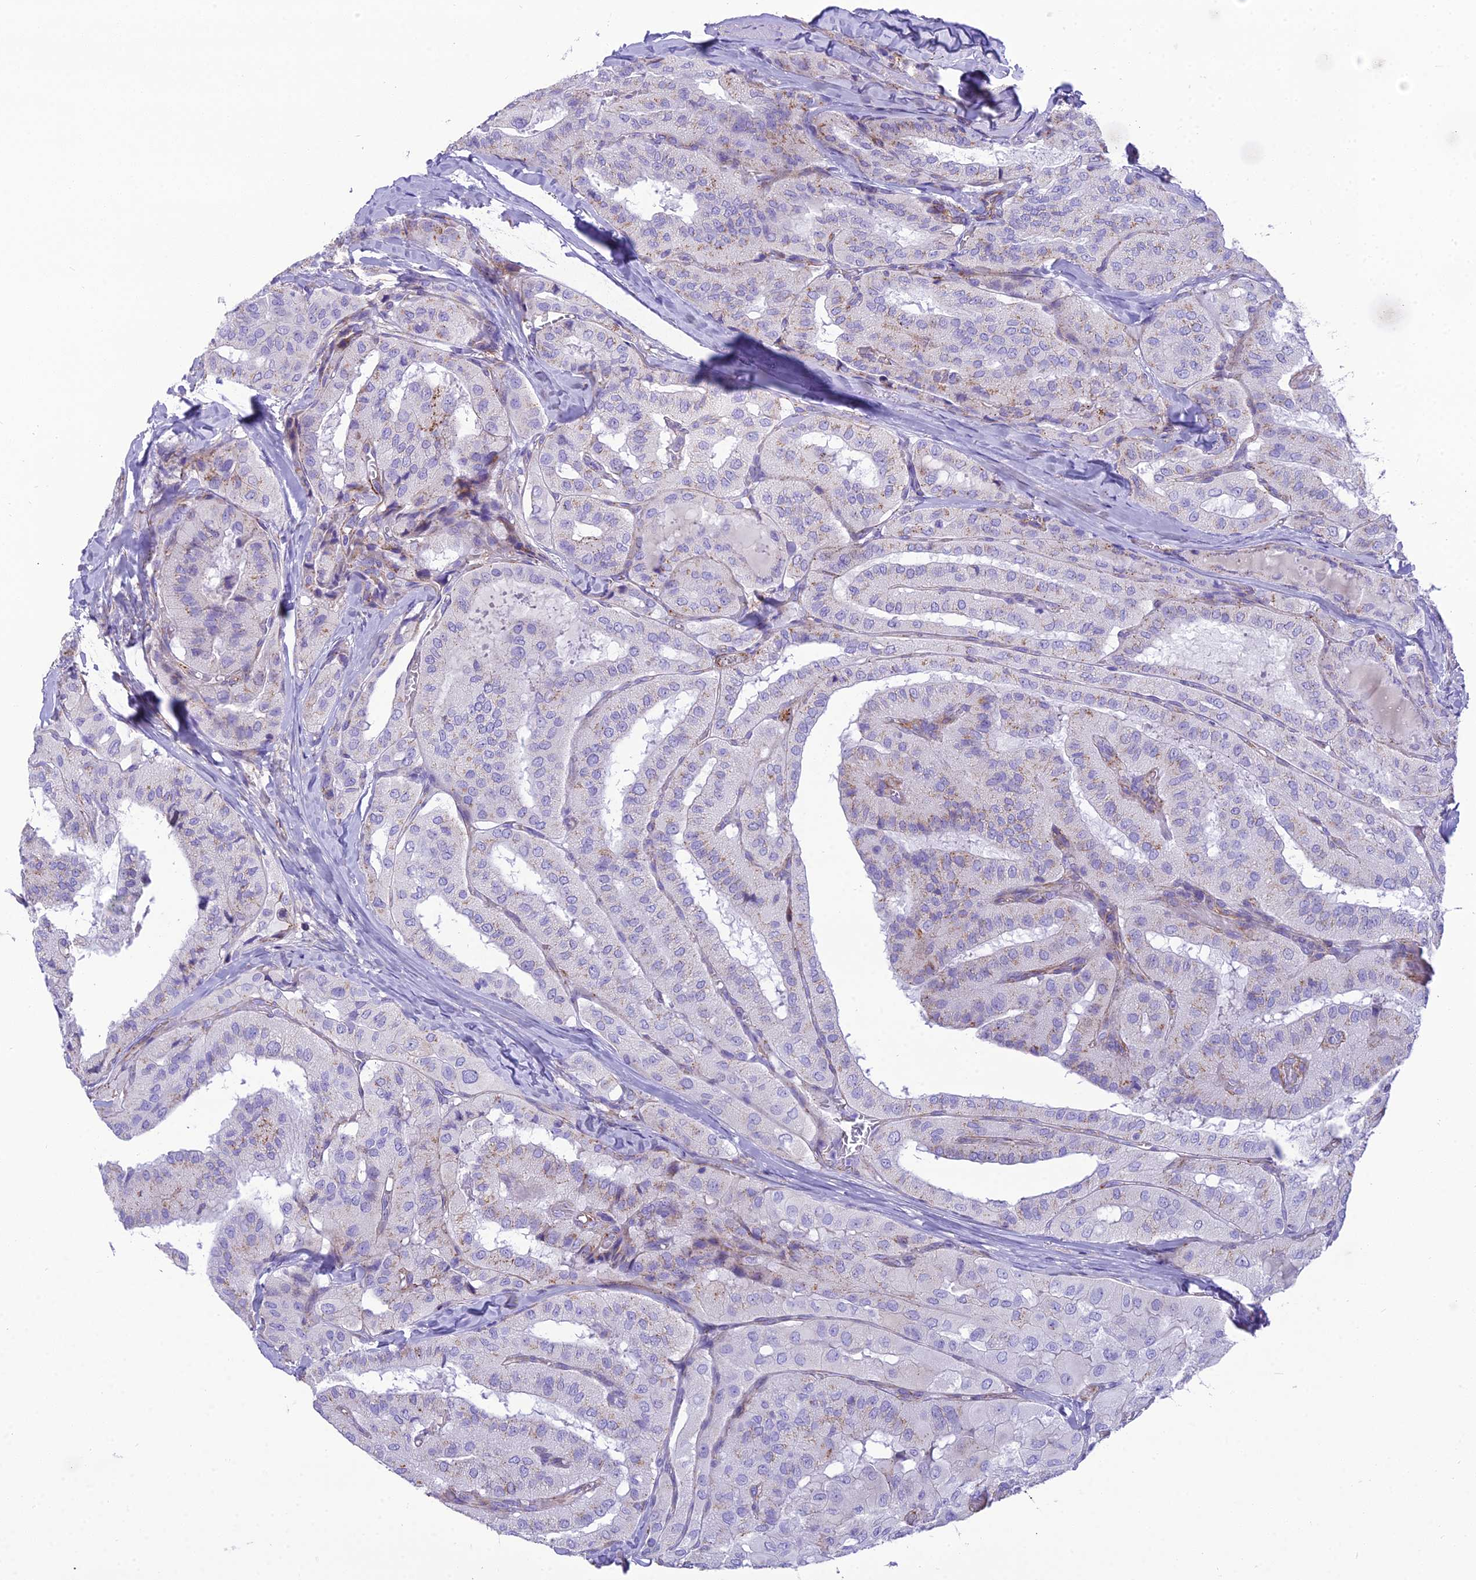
{"staining": {"intensity": "negative", "quantity": "none", "location": "none"}, "tissue": "thyroid cancer", "cell_type": "Tumor cells", "image_type": "cancer", "snomed": [{"axis": "morphology", "description": "Normal tissue, NOS"}, {"axis": "morphology", "description": "Papillary adenocarcinoma, NOS"}, {"axis": "topography", "description": "Thyroid gland"}], "caption": "Protein analysis of thyroid cancer (papillary adenocarcinoma) shows no significant staining in tumor cells.", "gene": "GFRA1", "patient": {"sex": "female", "age": 59}}